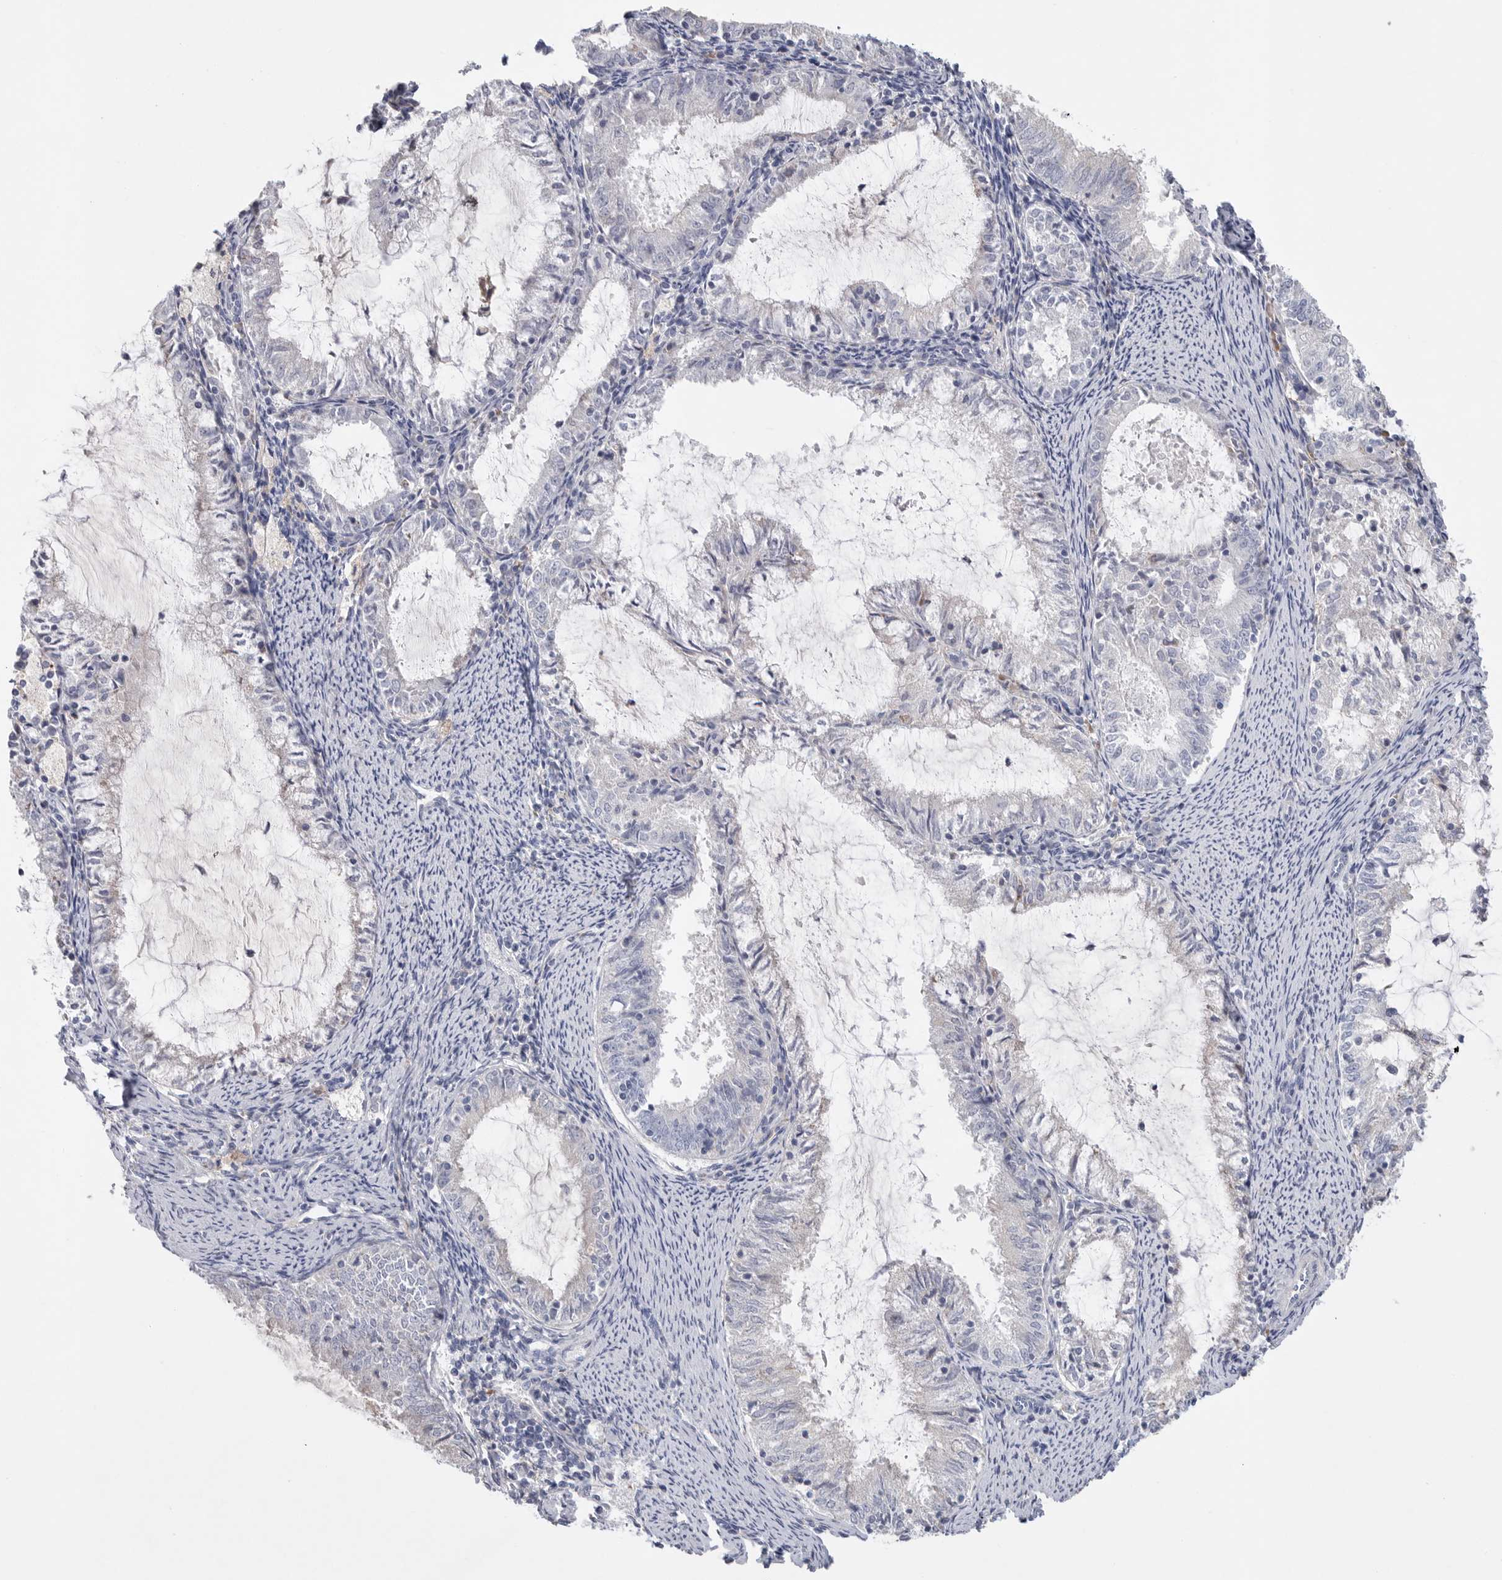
{"staining": {"intensity": "negative", "quantity": "none", "location": "none"}, "tissue": "endometrial cancer", "cell_type": "Tumor cells", "image_type": "cancer", "snomed": [{"axis": "morphology", "description": "Adenocarcinoma, NOS"}, {"axis": "topography", "description": "Endometrium"}], "caption": "Protein analysis of endometrial cancer (adenocarcinoma) shows no significant expression in tumor cells. (Brightfield microscopy of DAB immunohistochemistry at high magnification).", "gene": "CAMK2B", "patient": {"sex": "female", "age": 57}}